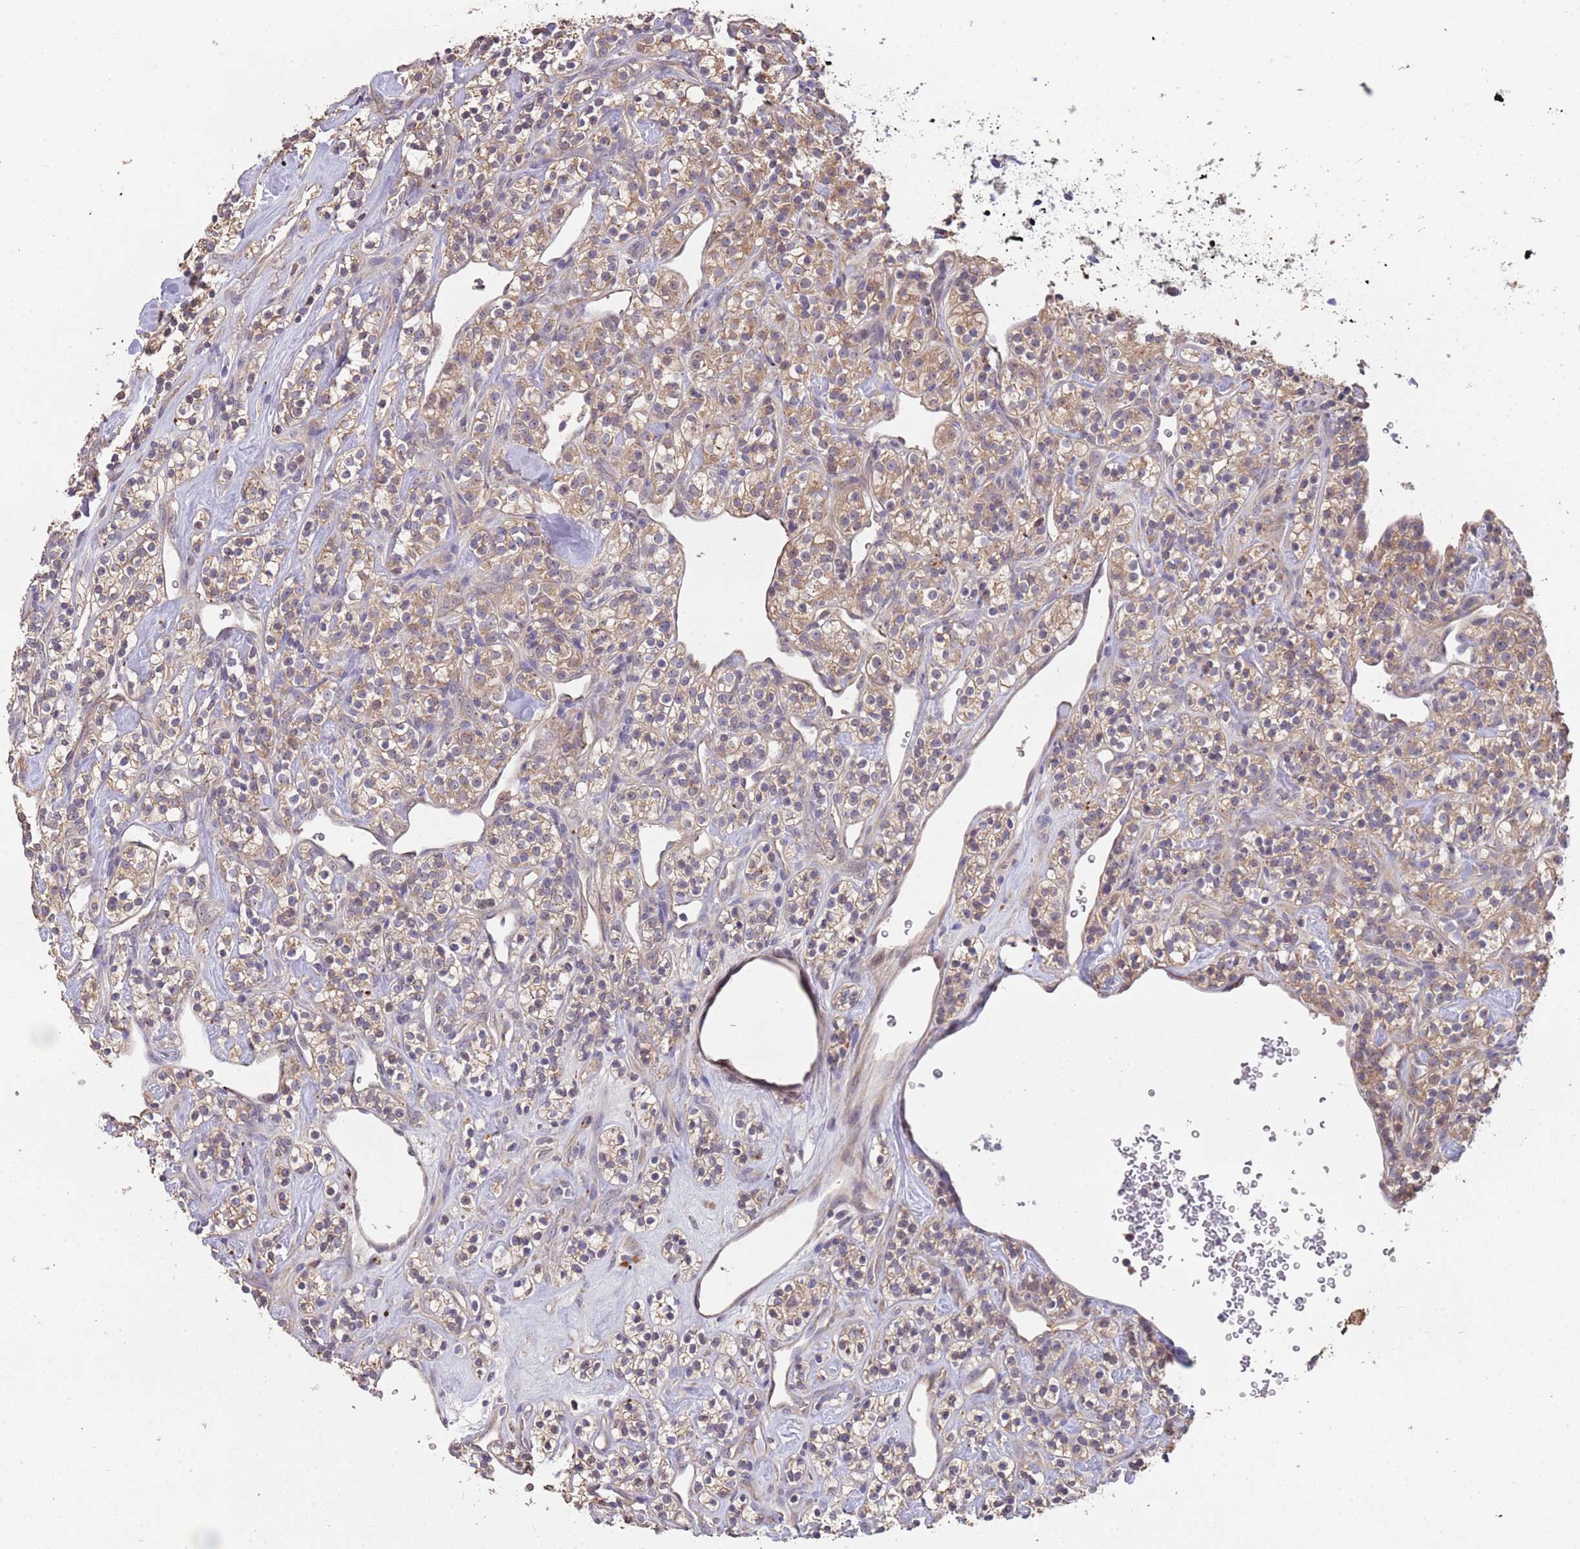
{"staining": {"intensity": "moderate", "quantity": "25%-75%", "location": "cytoplasmic/membranous"}, "tissue": "renal cancer", "cell_type": "Tumor cells", "image_type": "cancer", "snomed": [{"axis": "morphology", "description": "Adenocarcinoma, NOS"}, {"axis": "topography", "description": "Kidney"}], "caption": "Immunohistochemical staining of adenocarcinoma (renal) reveals medium levels of moderate cytoplasmic/membranous positivity in about 25%-75% of tumor cells.", "gene": "TMEM64", "patient": {"sex": "male", "age": 77}}